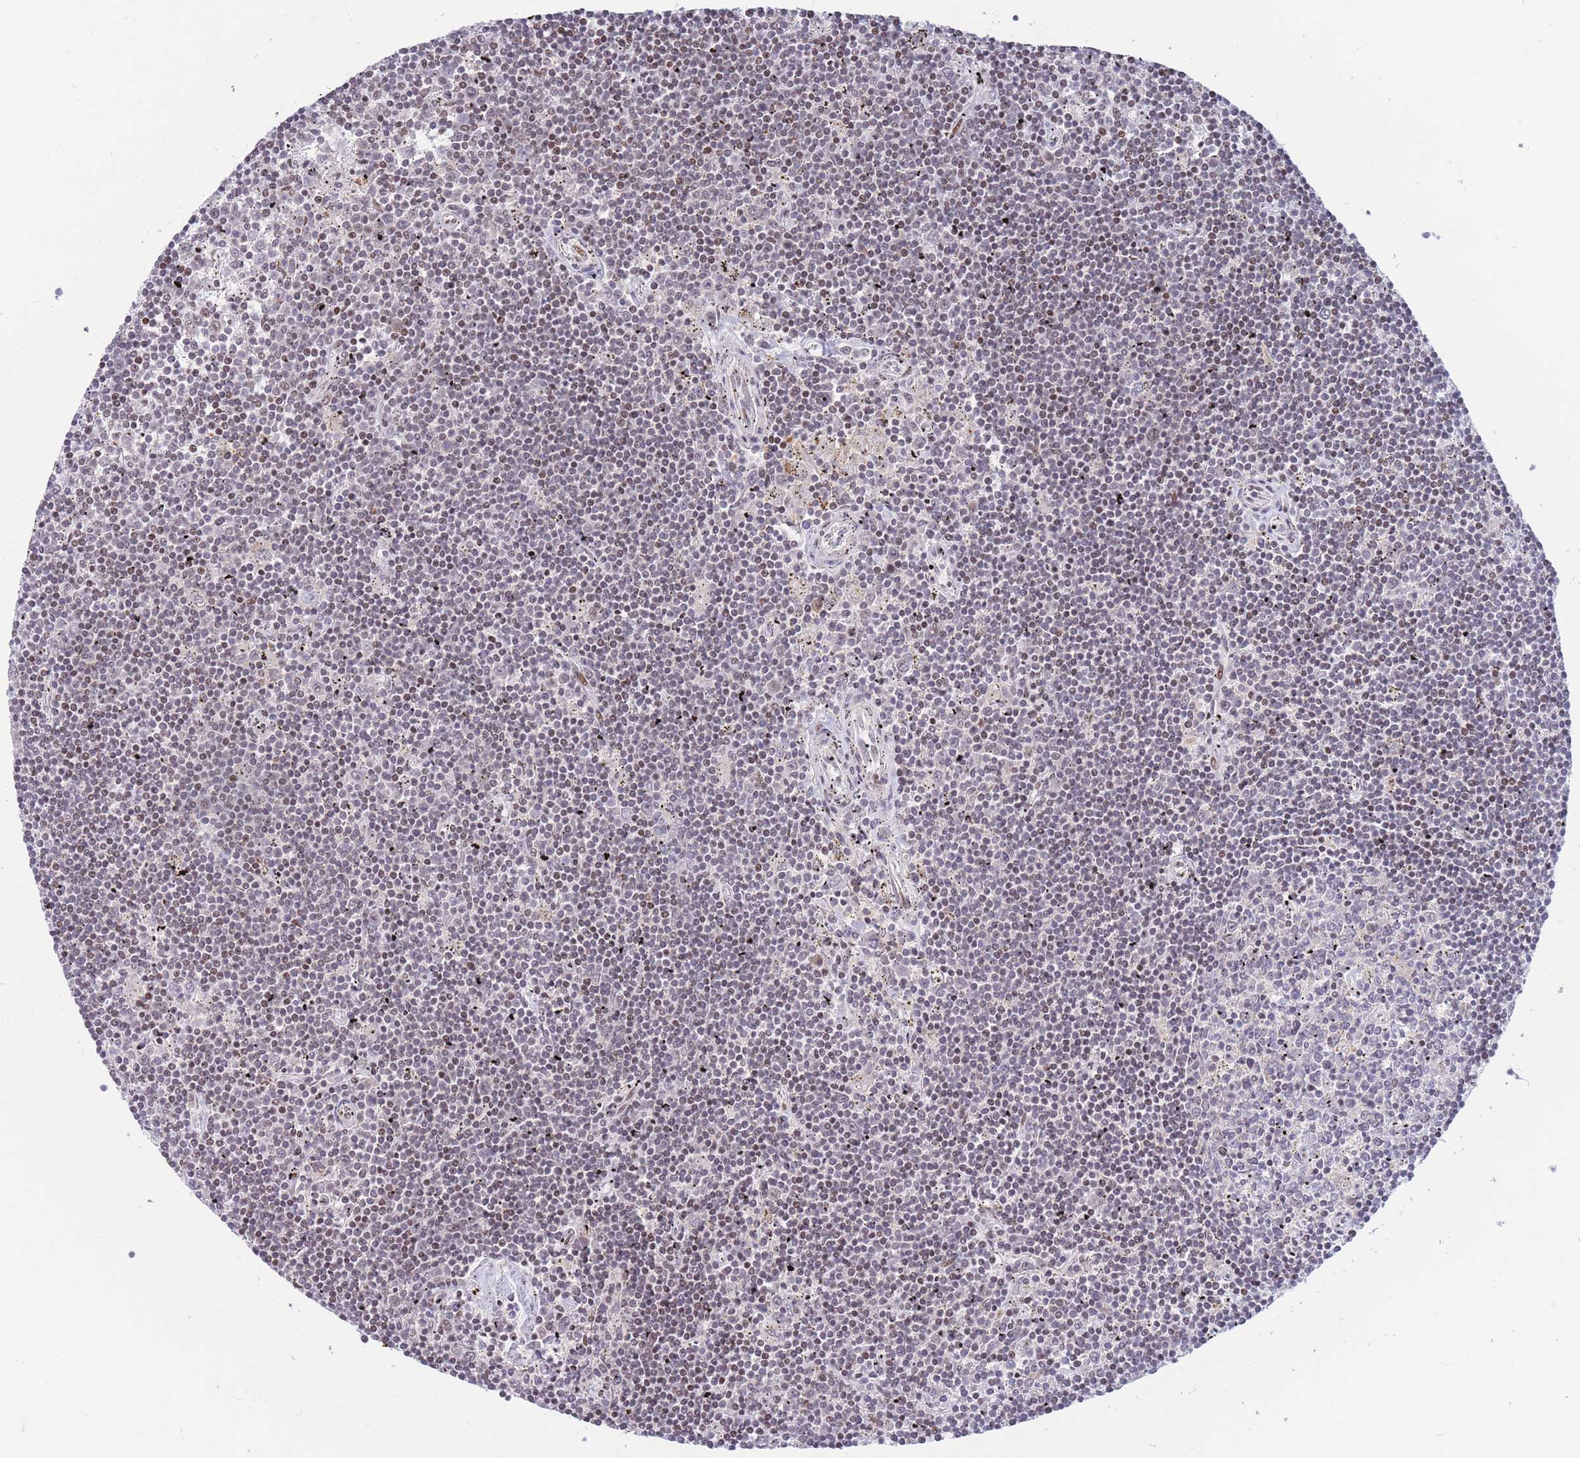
{"staining": {"intensity": "weak", "quantity": "<25%", "location": "nuclear"}, "tissue": "lymphoma", "cell_type": "Tumor cells", "image_type": "cancer", "snomed": [{"axis": "morphology", "description": "Malignant lymphoma, non-Hodgkin's type, Low grade"}, {"axis": "topography", "description": "Spleen"}], "caption": "DAB immunohistochemical staining of human malignant lymphoma, non-Hodgkin's type (low-grade) demonstrates no significant expression in tumor cells.", "gene": "TARBP2", "patient": {"sex": "male", "age": 76}}